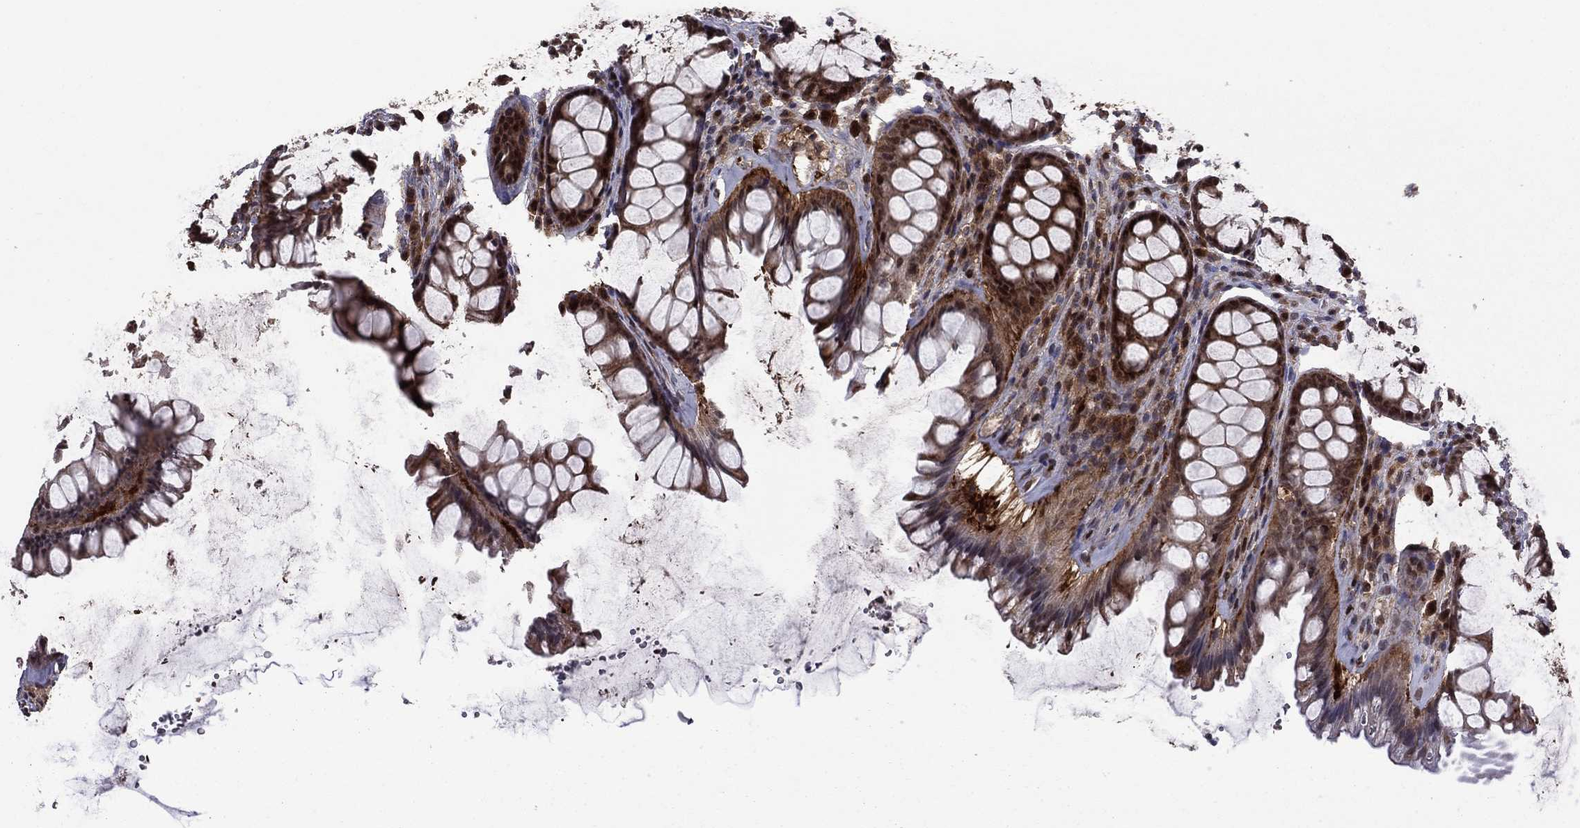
{"staining": {"intensity": "strong", "quantity": "25%-75%", "location": "cytoplasmic/membranous"}, "tissue": "rectum", "cell_type": "Glandular cells", "image_type": "normal", "snomed": [{"axis": "morphology", "description": "Normal tissue, NOS"}, {"axis": "topography", "description": "Rectum"}], "caption": "High-magnification brightfield microscopy of unremarkable rectum stained with DAB (brown) and counterstained with hematoxylin (blue). glandular cells exhibit strong cytoplasmic/membranous staining is present in approximately25%-75% of cells. The protein of interest is shown in brown color, while the nuclei are stained blue.", "gene": "APPBP2", "patient": {"sex": "male", "age": 72}}